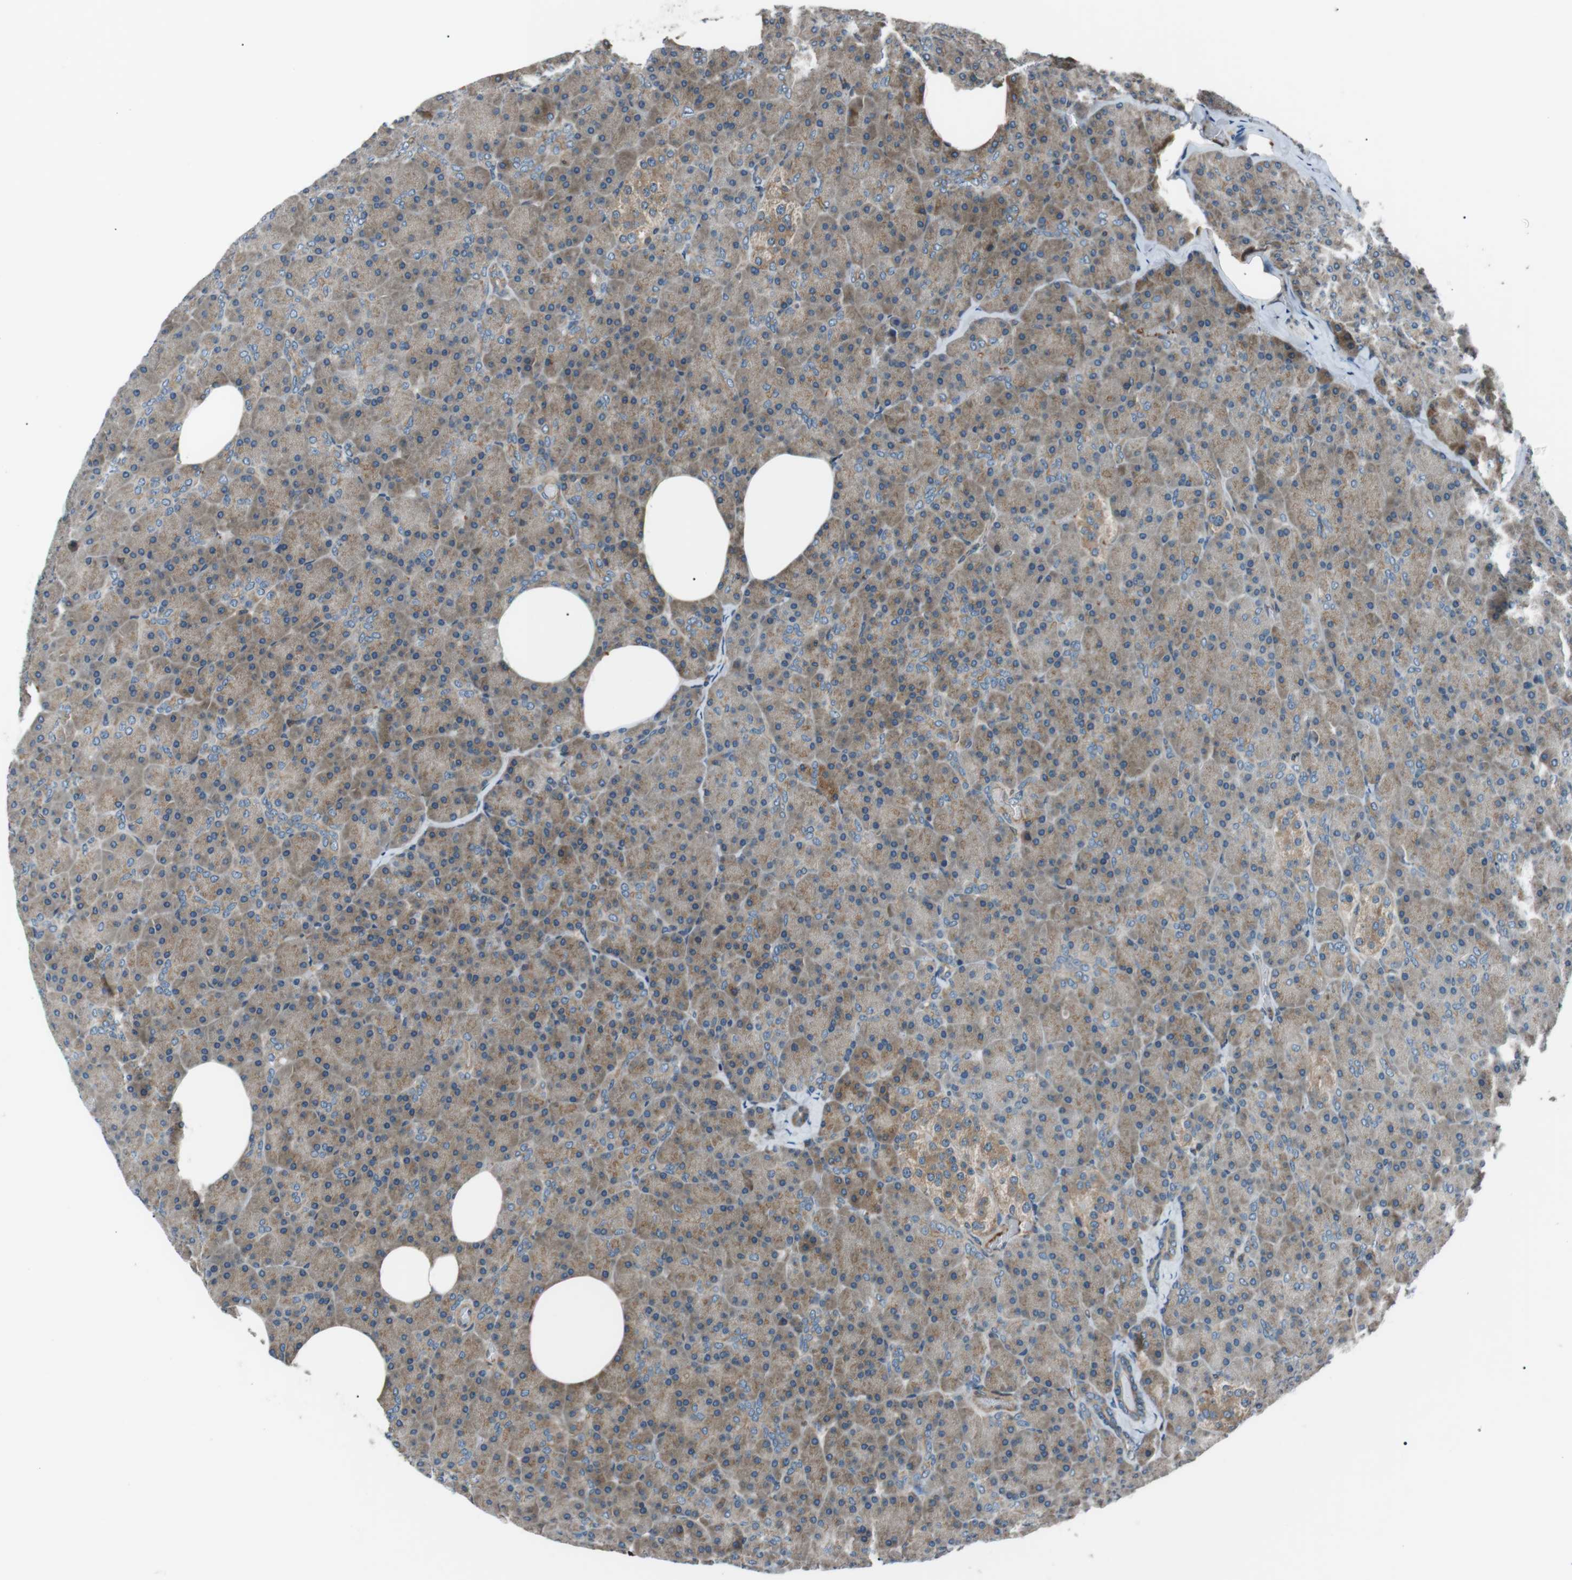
{"staining": {"intensity": "moderate", "quantity": ">75%", "location": "cytoplasmic/membranous"}, "tissue": "pancreas", "cell_type": "Exocrine glandular cells", "image_type": "normal", "snomed": [{"axis": "morphology", "description": "Normal tissue, NOS"}, {"axis": "topography", "description": "Pancreas"}], "caption": "Immunohistochemistry (IHC) photomicrograph of unremarkable pancreas: pancreas stained using IHC shows medium levels of moderate protein expression localized specifically in the cytoplasmic/membranous of exocrine glandular cells, appearing as a cytoplasmic/membranous brown color.", "gene": "GPR161", "patient": {"sex": "female", "age": 35}}